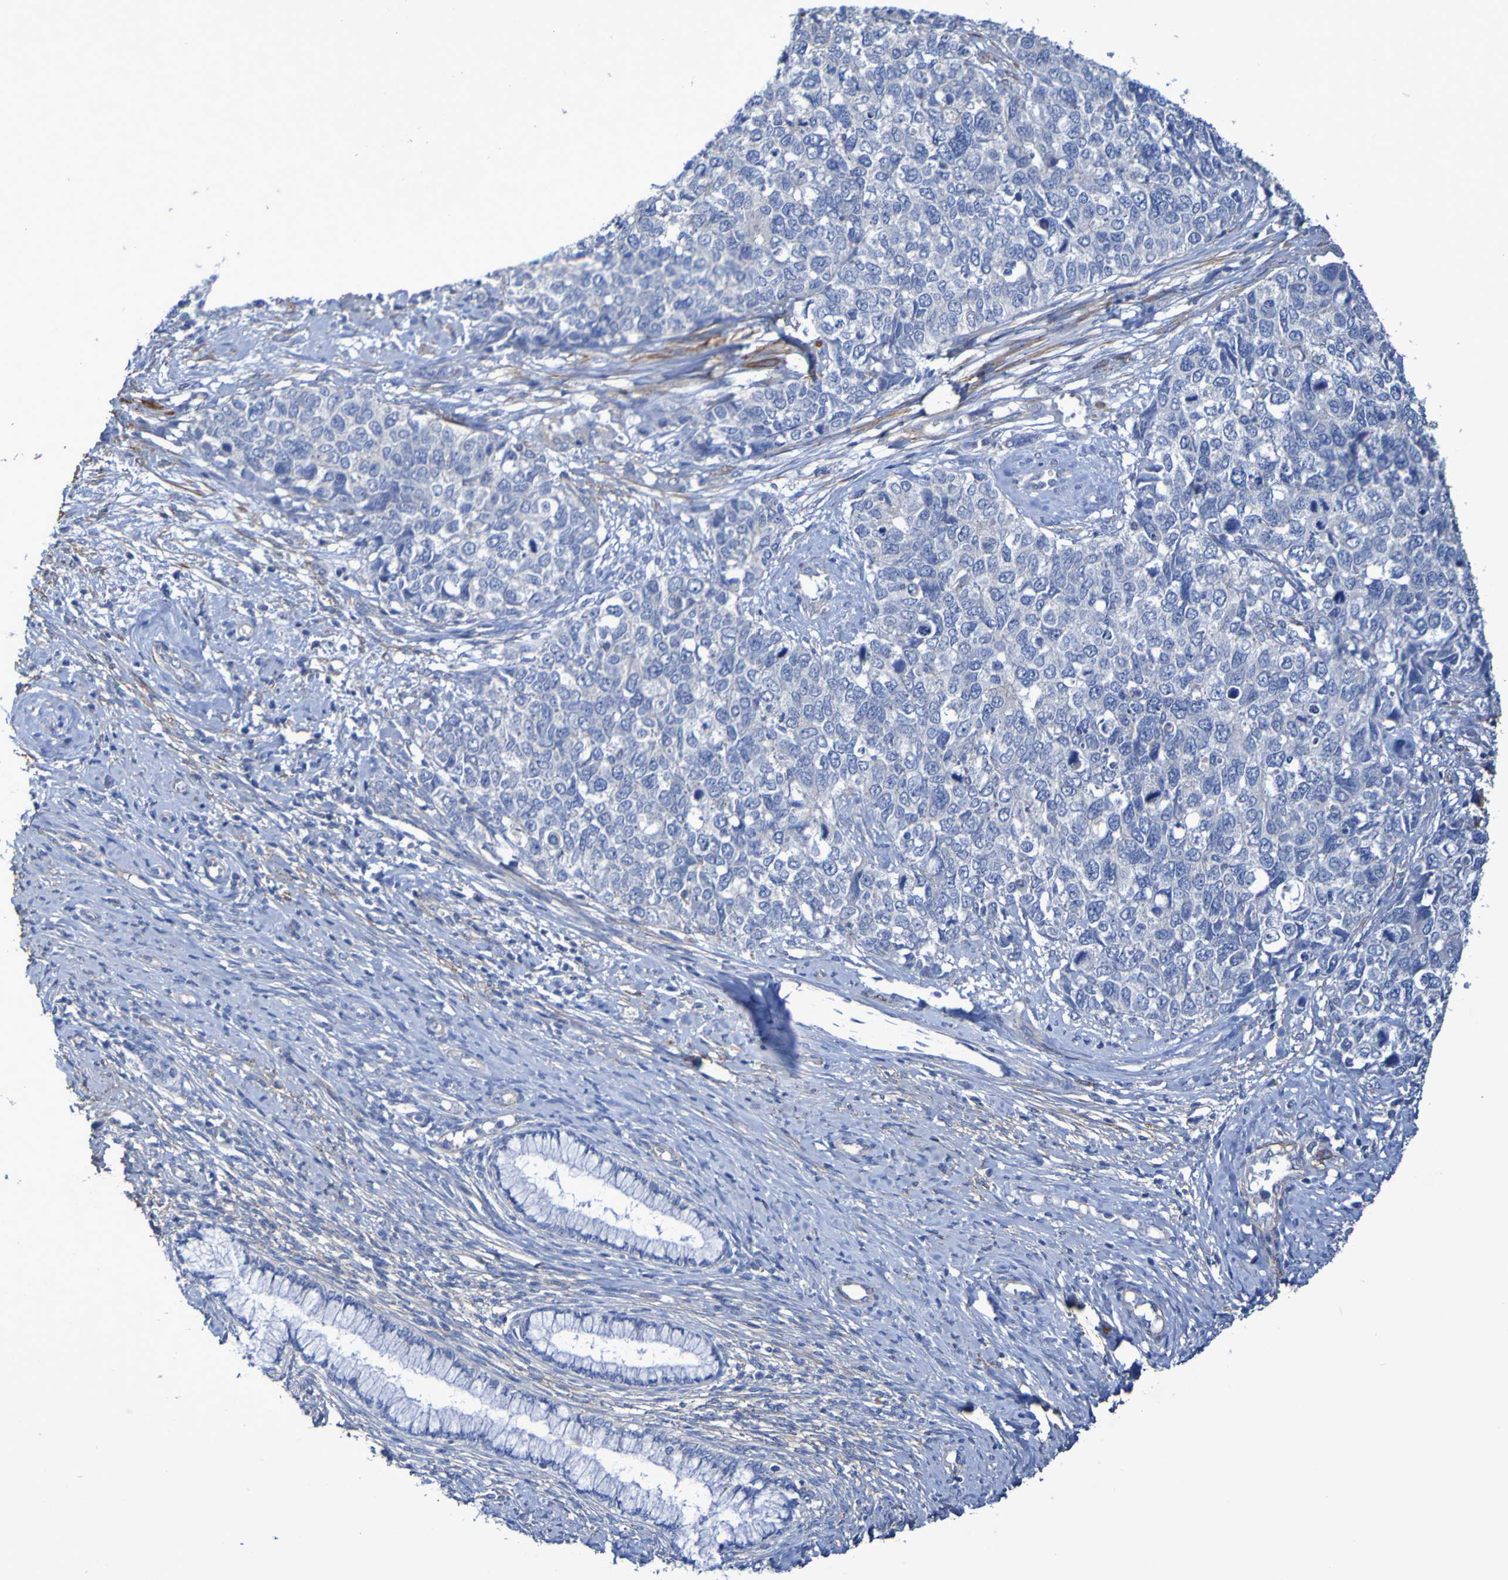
{"staining": {"intensity": "negative", "quantity": "none", "location": "none"}, "tissue": "cervical cancer", "cell_type": "Tumor cells", "image_type": "cancer", "snomed": [{"axis": "morphology", "description": "Squamous cell carcinoma, NOS"}, {"axis": "topography", "description": "Cervix"}], "caption": "DAB immunohistochemical staining of human squamous cell carcinoma (cervical) exhibits no significant expression in tumor cells.", "gene": "SRPRB", "patient": {"sex": "female", "age": 63}}